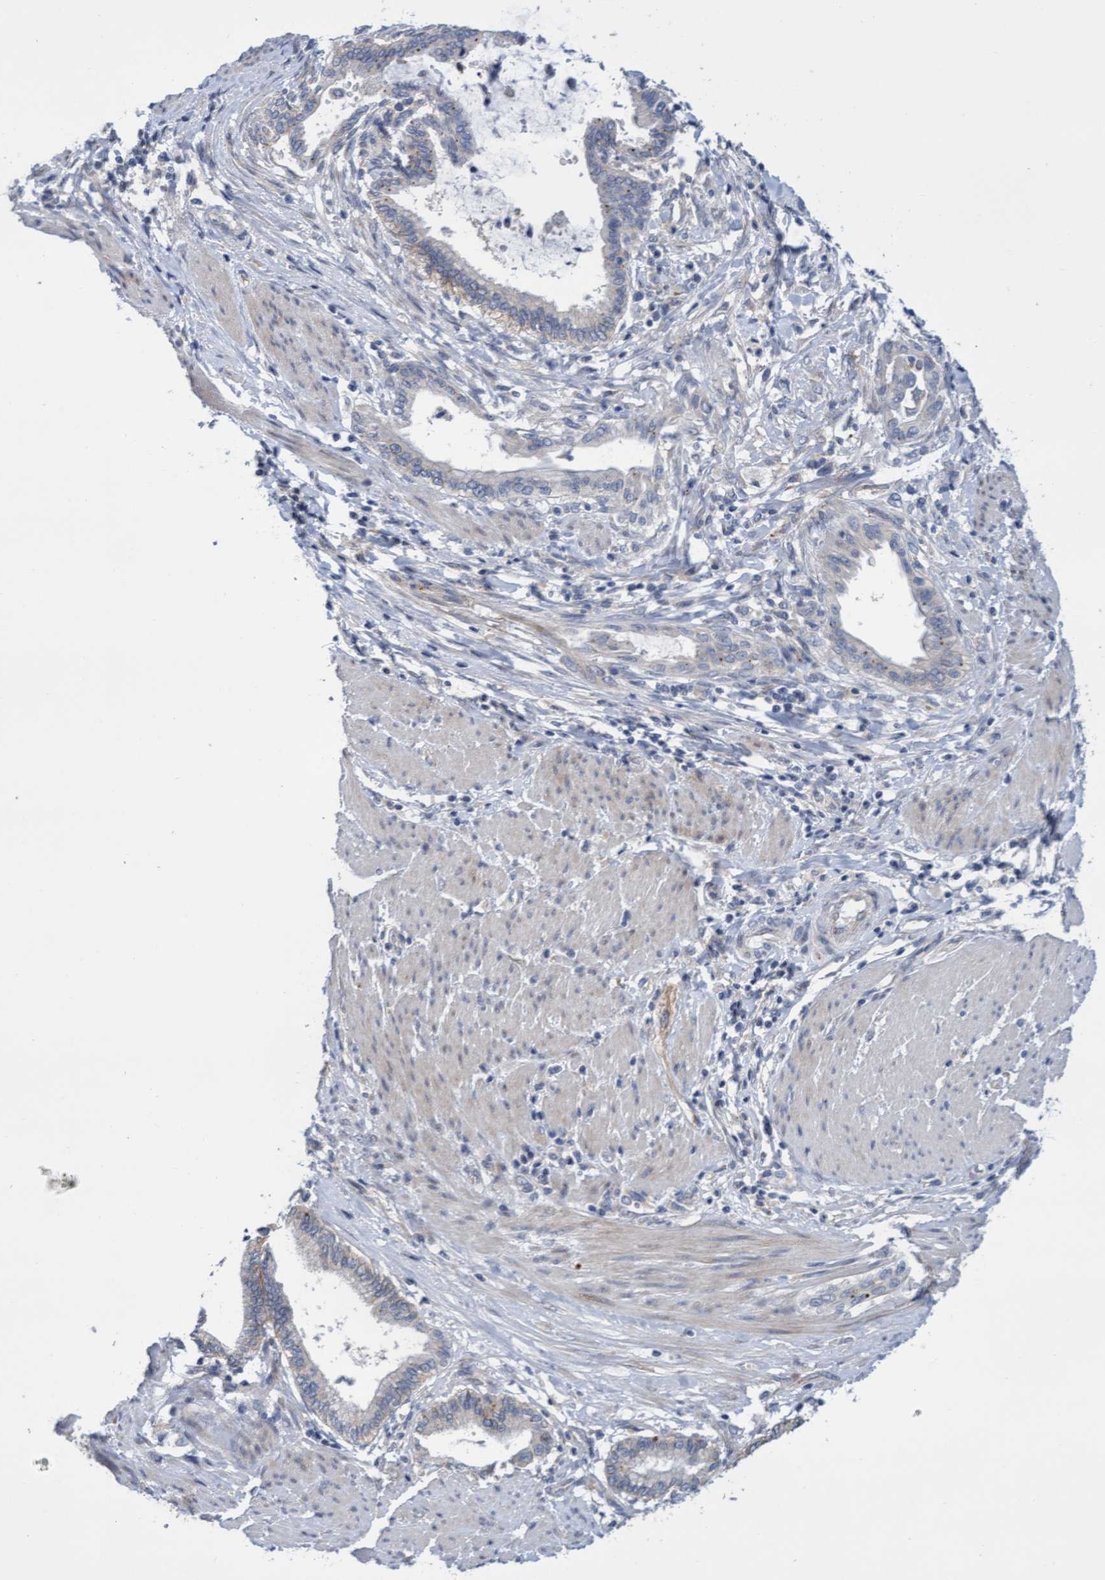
{"staining": {"intensity": "negative", "quantity": "none", "location": "none"}, "tissue": "pancreatic cancer", "cell_type": "Tumor cells", "image_type": "cancer", "snomed": [{"axis": "morphology", "description": "Adenocarcinoma, NOS"}, {"axis": "topography", "description": "Pancreas"}], "caption": "This is a histopathology image of immunohistochemistry (IHC) staining of adenocarcinoma (pancreatic), which shows no staining in tumor cells. (Brightfield microscopy of DAB (3,3'-diaminobenzidine) immunohistochemistry (IHC) at high magnification).", "gene": "ABCF2", "patient": {"sex": "female", "age": 64}}